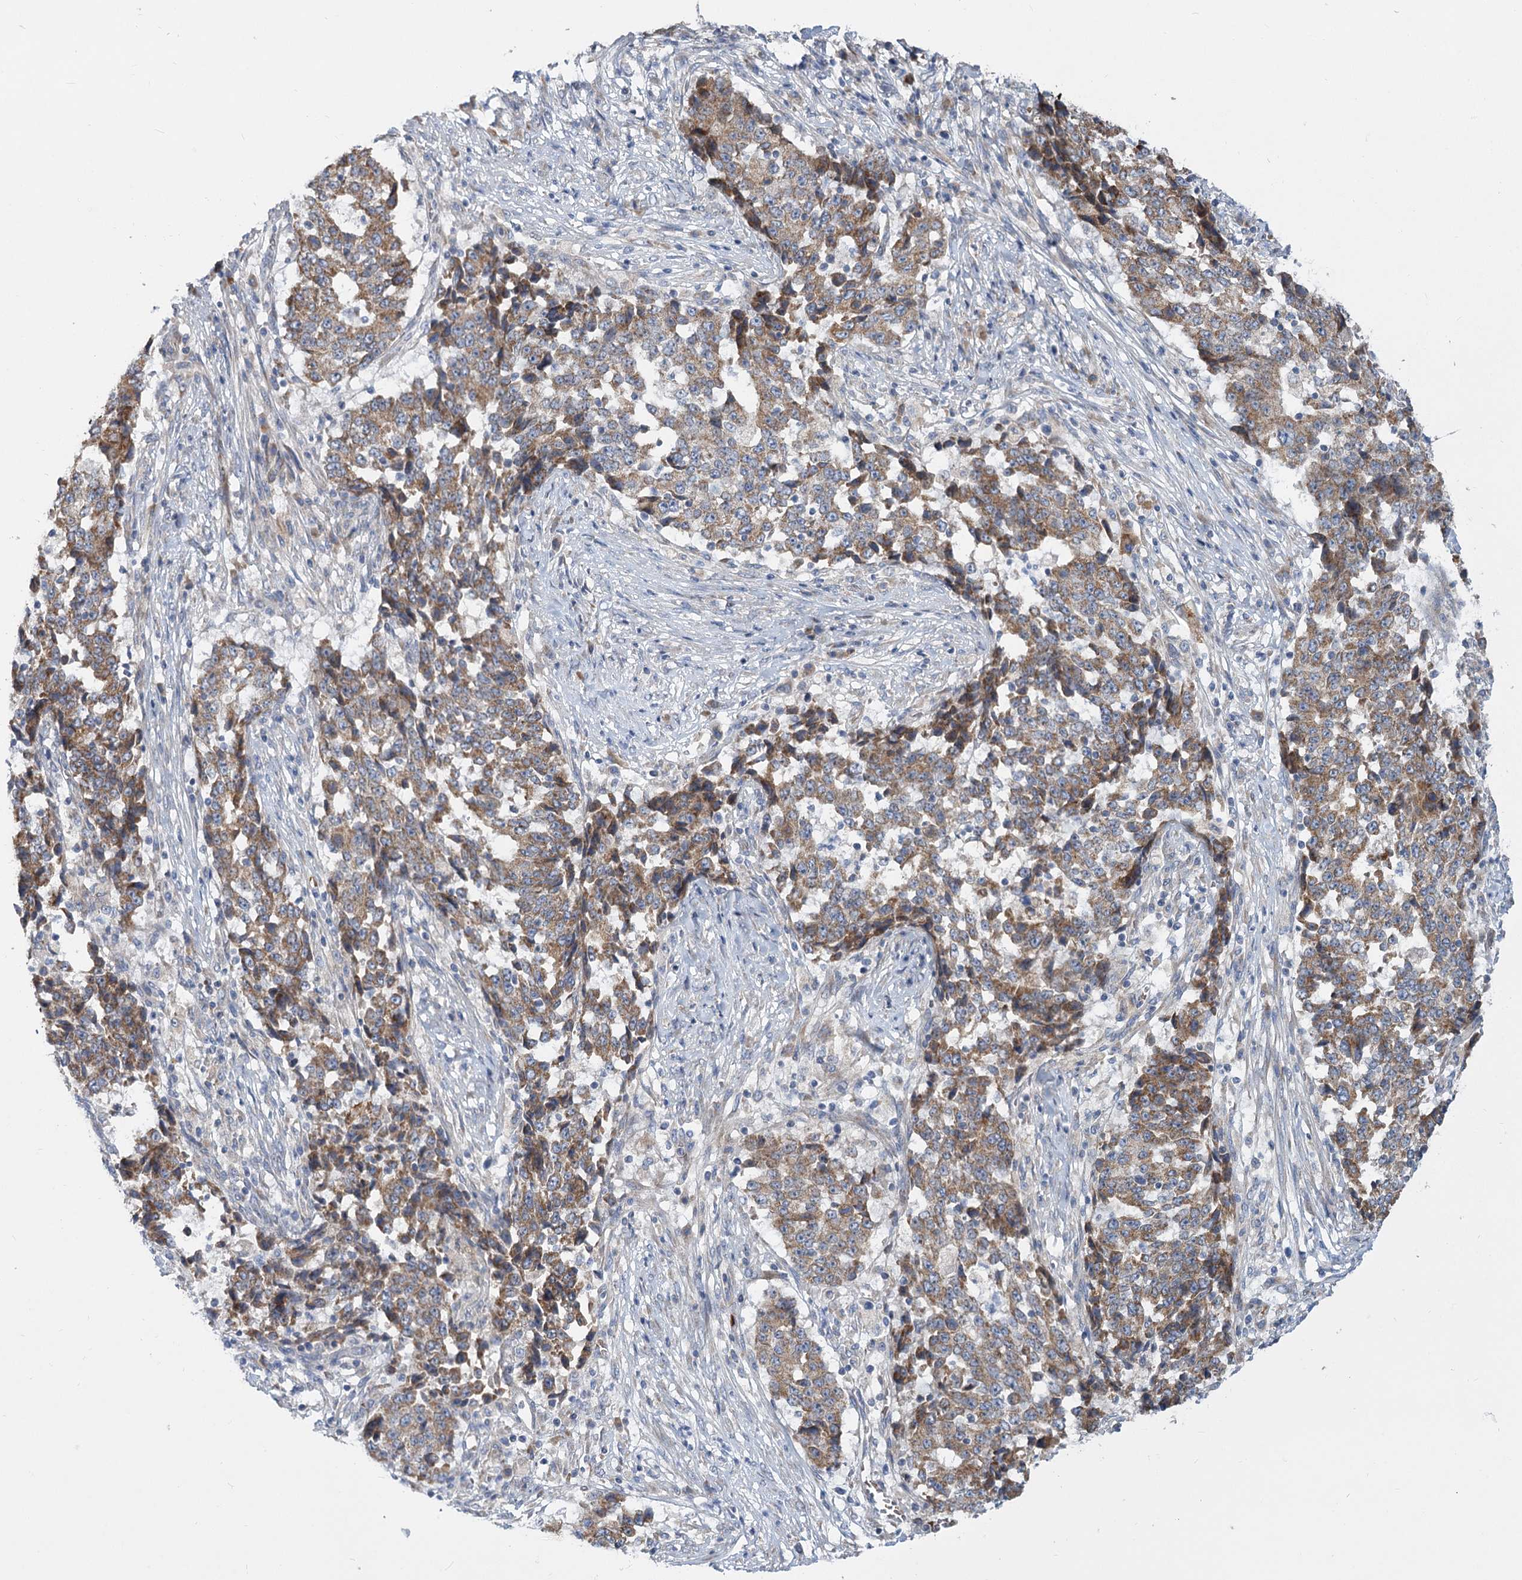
{"staining": {"intensity": "moderate", "quantity": ">75%", "location": "cytoplasmic/membranous"}, "tissue": "stomach cancer", "cell_type": "Tumor cells", "image_type": "cancer", "snomed": [{"axis": "morphology", "description": "Adenocarcinoma, NOS"}, {"axis": "topography", "description": "Stomach"}], "caption": "There is medium levels of moderate cytoplasmic/membranous expression in tumor cells of stomach adenocarcinoma, as demonstrated by immunohistochemical staining (brown color).", "gene": "CIB4", "patient": {"sex": "male", "age": 59}}